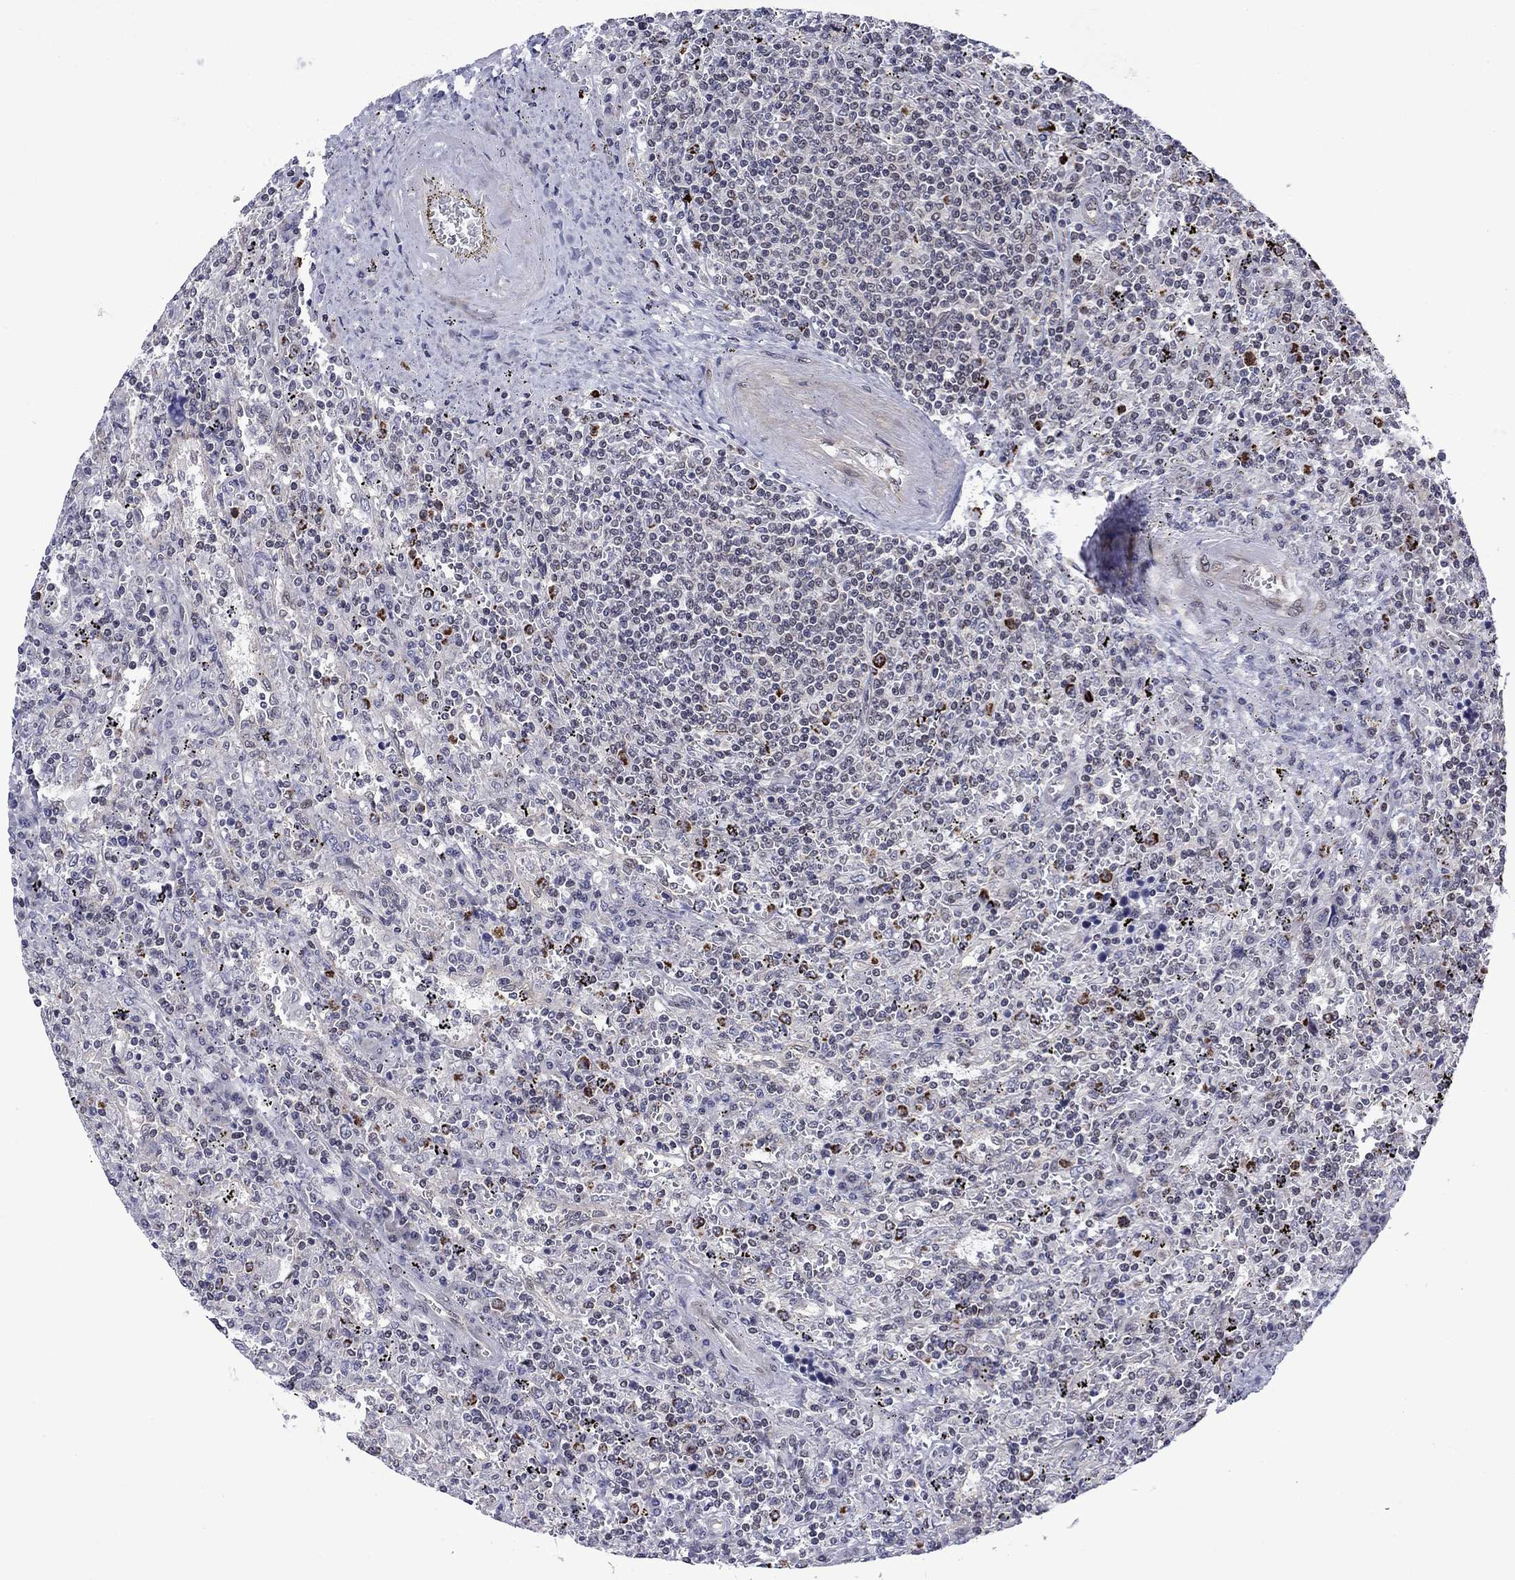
{"staining": {"intensity": "negative", "quantity": "none", "location": "none"}, "tissue": "lymphoma", "cell_type": "Tumor cells", "image_type": "cancer", "snomed": [{"axis": "morphology", "description": "Malignant lymphoma, non-Hodgkin's type, Low grade"}, {"axis": "topography", "description": "Spleen"}], "caption": "Tumor cells show no significant staining in low-grade malignant lymphoma, non-Hodgkin's type.", "gene": "SURF2", "patient": {"sex": "male", "age": 62}}